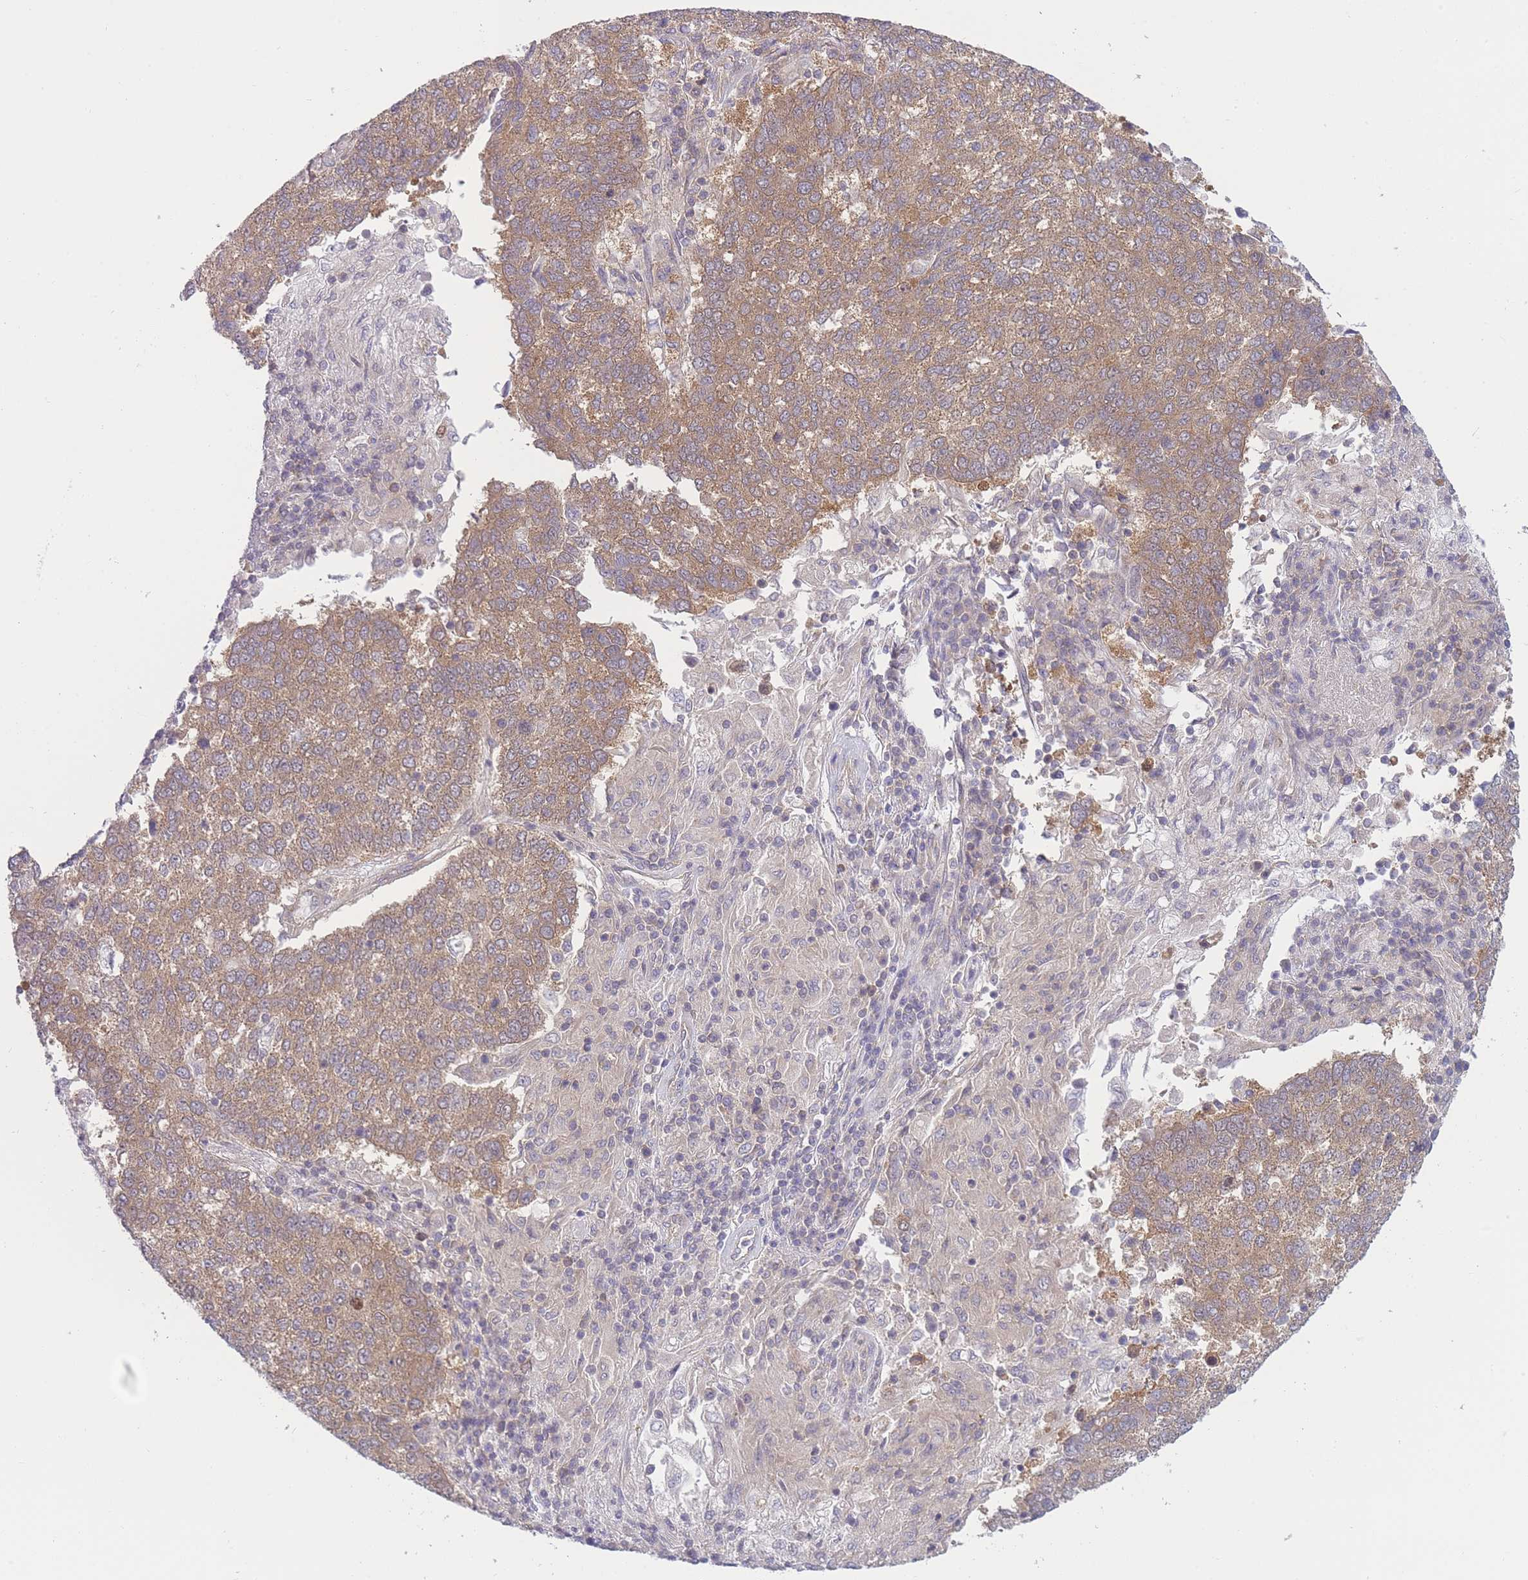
{"staining": {"intensity": "moderate", "quantity": ">75%", "location": "cytoplasmic/membranous"}, "tissue": "lung cancer", "cell_type": "Tumor cells", "image_type": "cancer", "snomed": [{"axis": "morphology", "description": "Squamous cell carcinoma, NOS"}, {"axis": "topography", "description": "Lung"}], "caption": "Protein analysis of lung squamous cell carcinoma tissue demonstrates moderate cytoplasmic/membranous positivity in approximately >75% of tumor cells.", "gene": "PFDN6", "patient": {"sex": "male", "age": 73}}